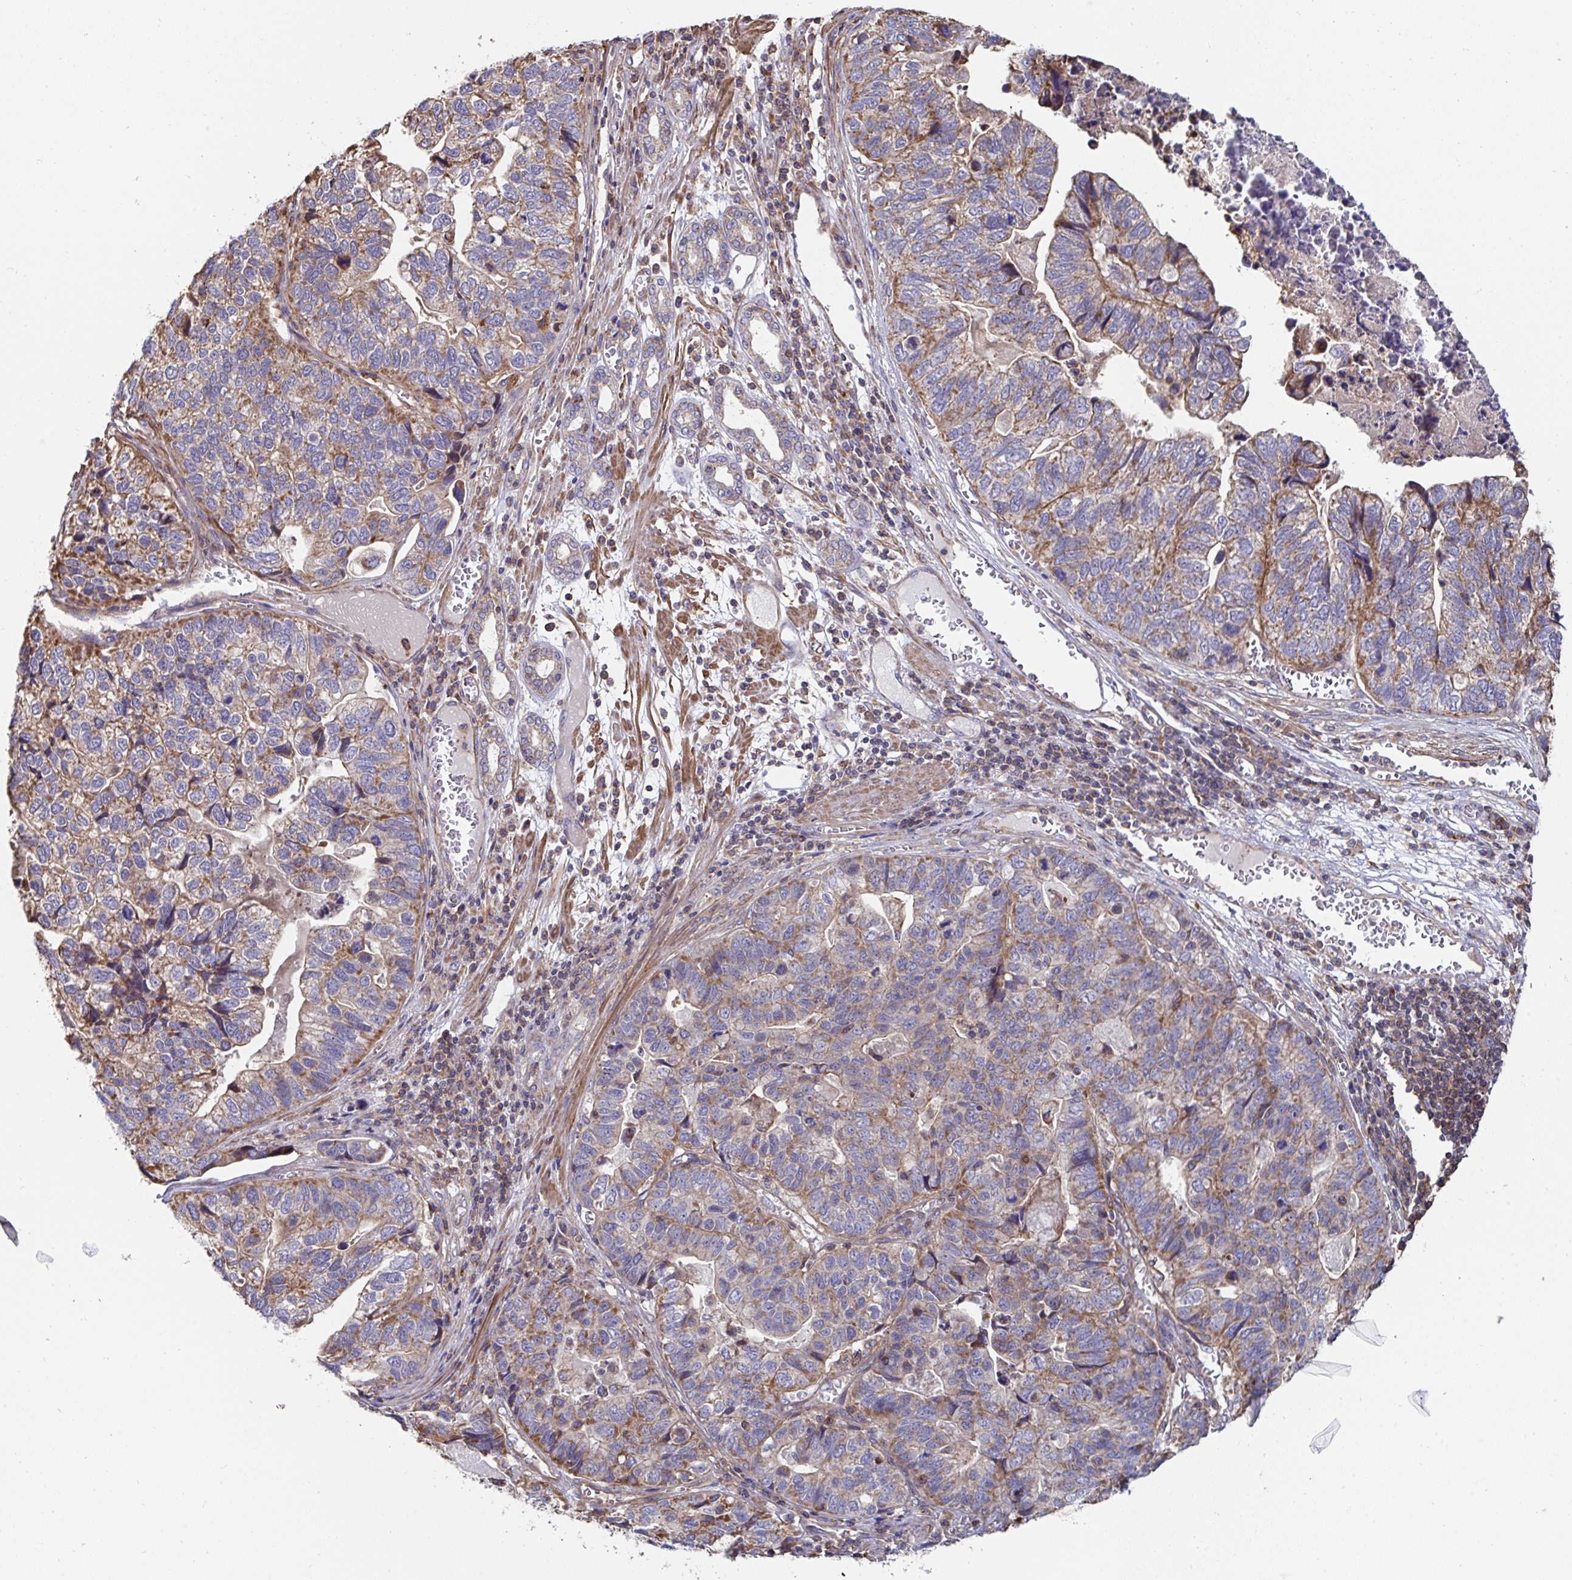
{"staining": {"intensity": "moderate", "quantity": ">75%", "location": "cytoplasmic/membranous"}, "tissue": "stomach cancer", "cell_type": "Tumor cells", "image_type": "cancer", "snomed": [{"axis": "morphology", "description": "Adenocarcinoma, NOS"}, {"axis": "topography", "description": "Stomach, upper"}], "caption": "There is medium levels of moderate cytoplasmic/membranous positivity in tumor cells of adenocarcinoma (stomach), as demonstrated by immunohistochemical staining (brown color).", "gene": "DZANK1", "patient": {"sex": "female", "age": 67}}